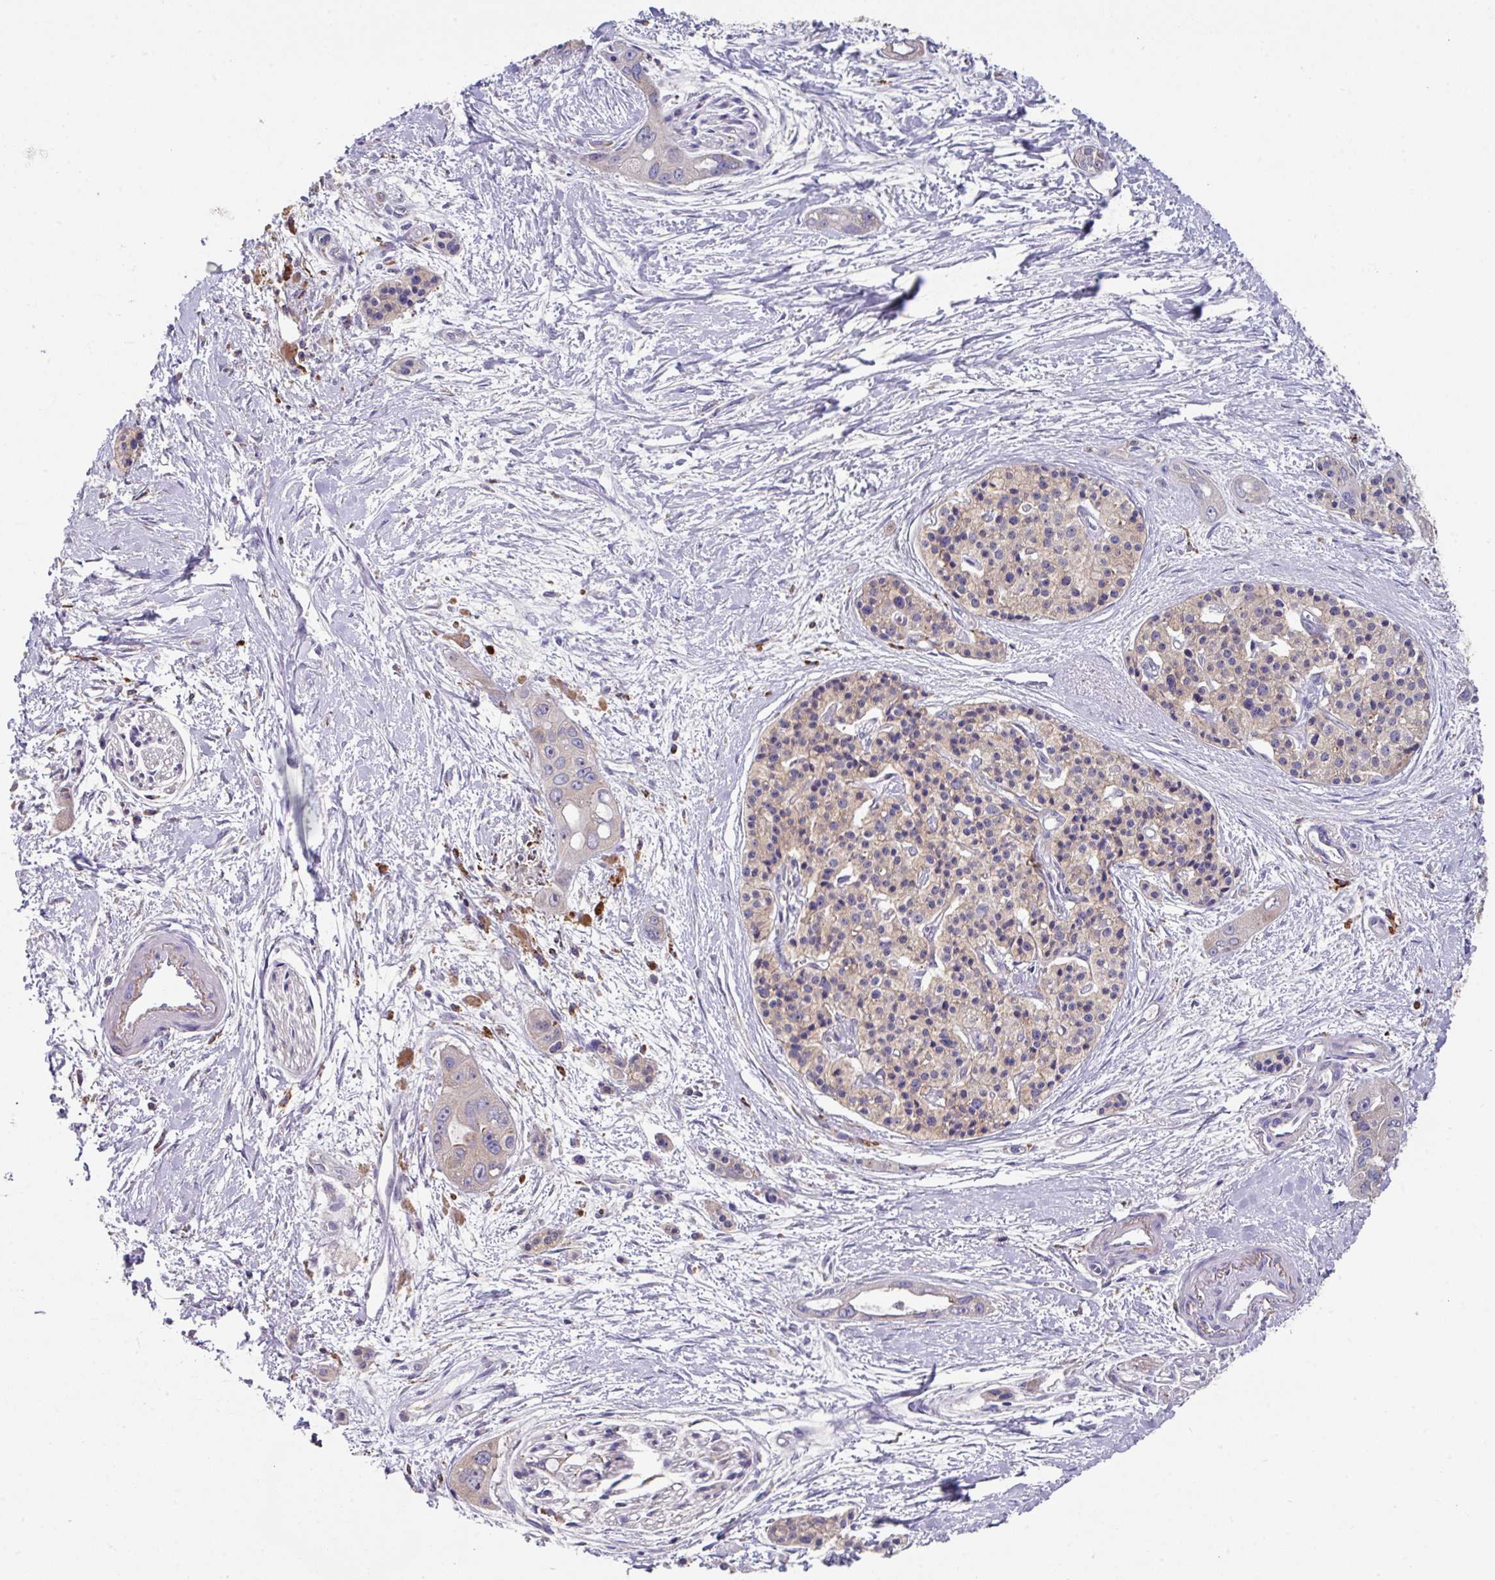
{"staining": {"intensity": "negative", "quantity": "none", "location": "none"}, "tissue": "pancreatic cancer", "cell_type": "Tumor cells", "image_type": "cancer", "snomed": [{"axis": "morphology", "description": "Adenocarcinoma, NOS"}, {"axis": "topography", "description": "Pancreas"}], "caption": "An immunohistochemistry micrograph of pancreatic cancer (adenocarcinoma) is shown. There is no staining in tumor cells of pancreatic cancer (adenocarcinoma).", "gene": "EIF4B", "patient": {"sex": "female", "age": 50}}